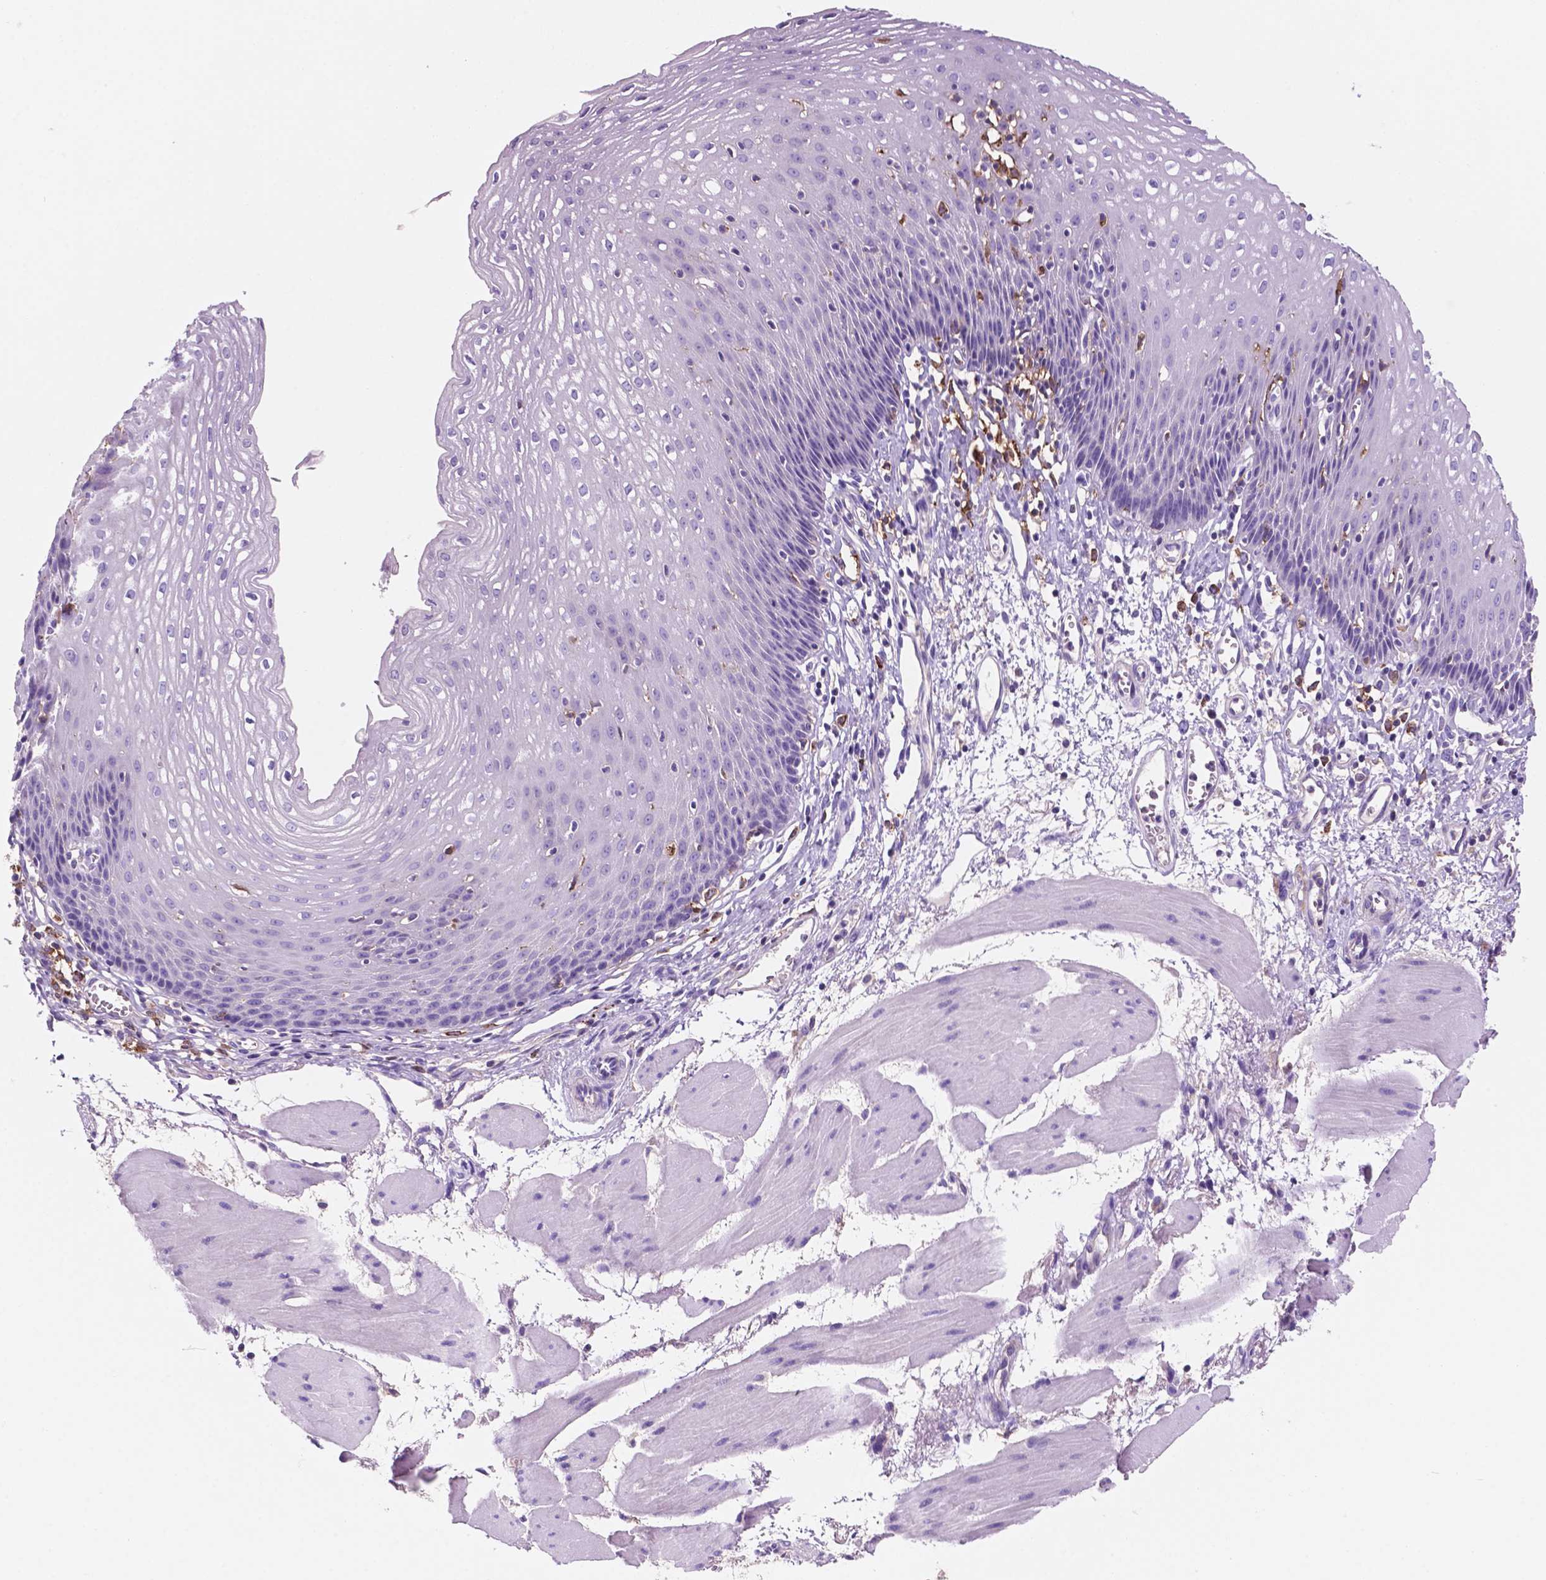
{"staining": {"intensity": "negative", "quantity": "none", "location": "none"}, "tissue": "esophagus", "cell_type": "Squamous epithelial cells", "image_type": "normal", "snomed": [{"axis": "morphology", "description": "Normal tissue, NOS"}, {"axis": "topography", "description": "Esophagus"}], "caption": "An IHC photomicrograph of benign esophagus is shown. There is no staining in squamous epithelial cells of esophagus.", "gene": "MKRN2OS", "patient": {"sex": "female", "age": 64}}